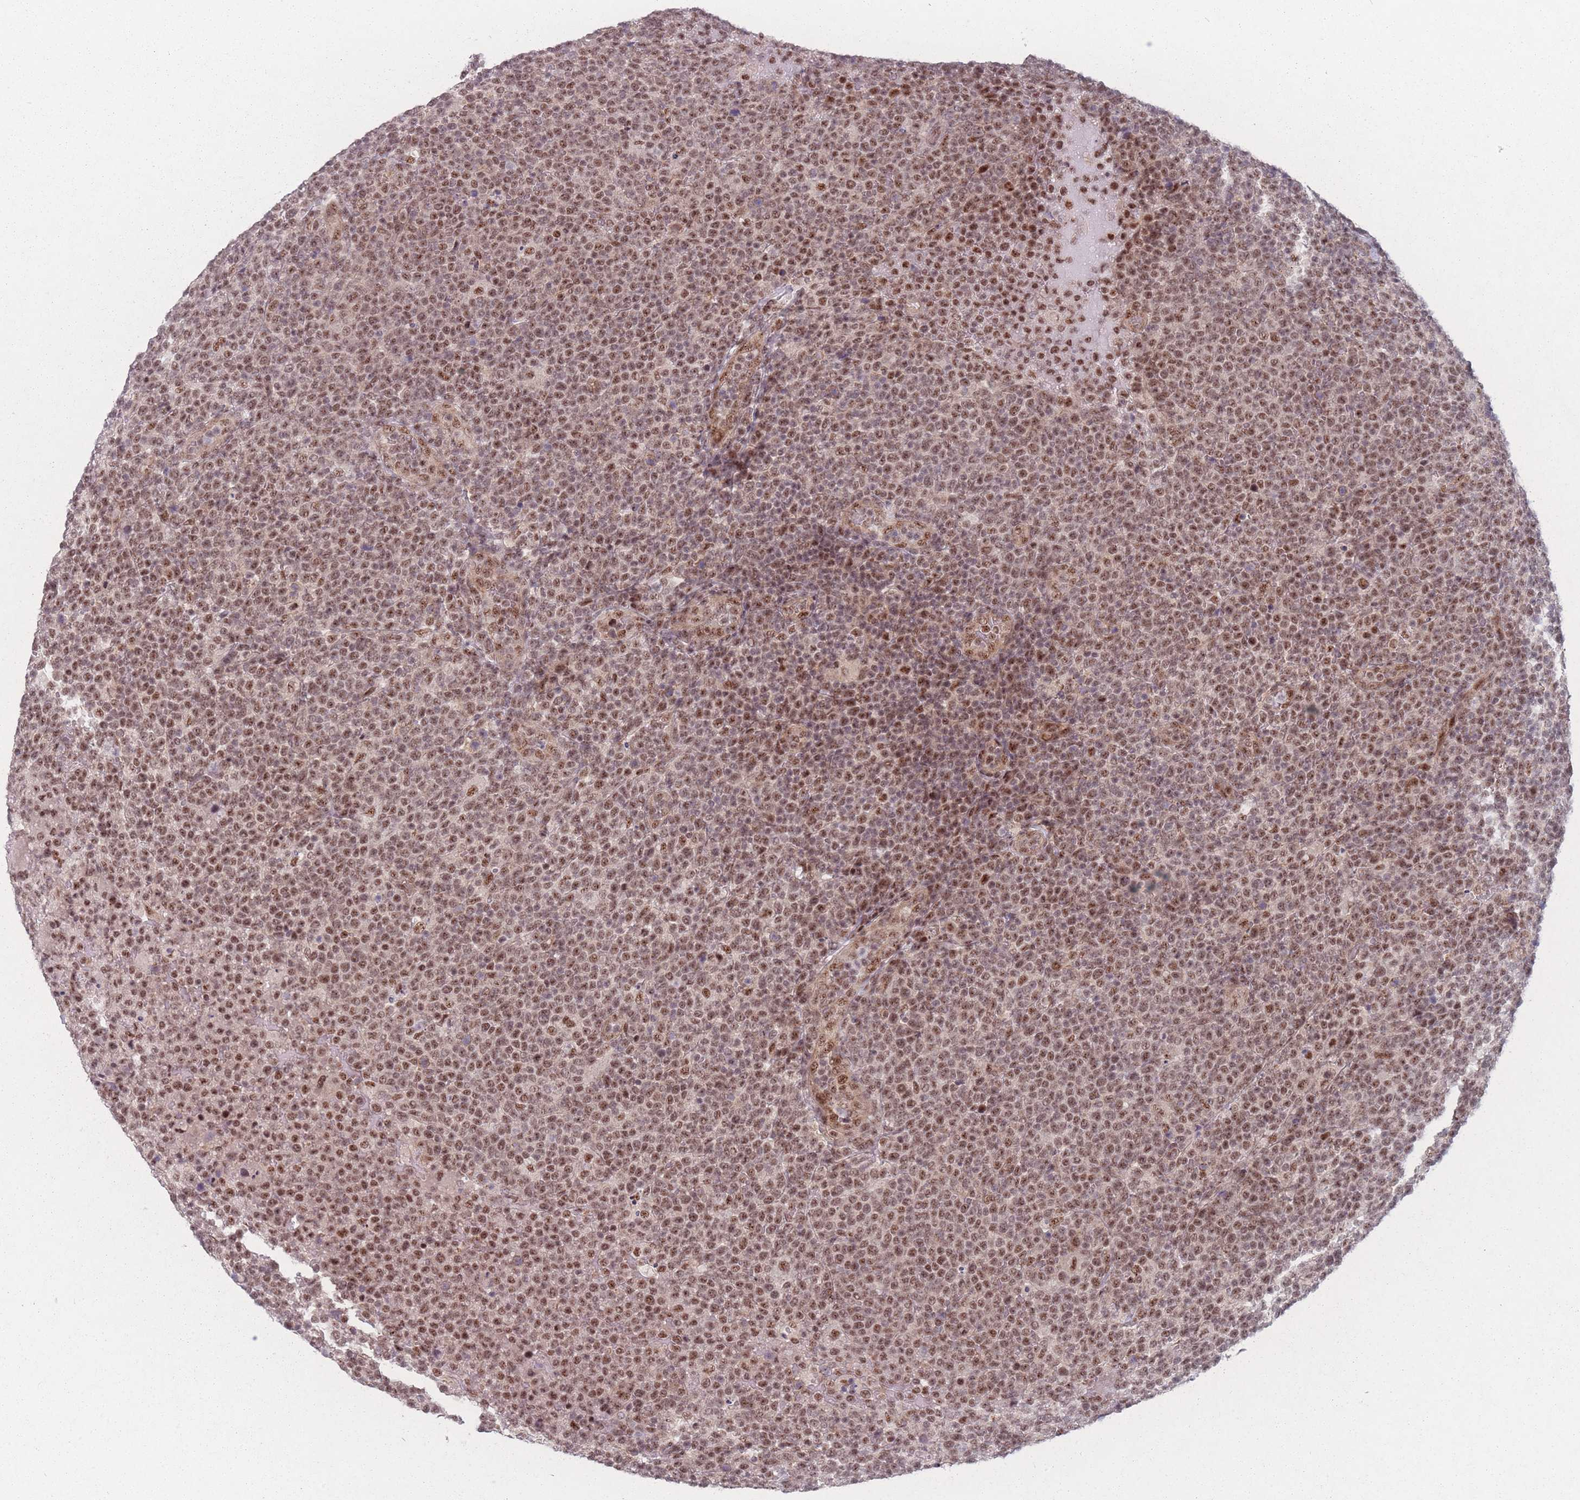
{"staining": {"intensity": "moderate", "quantity": ">75%", "location": "nuclear"}, "tissue": "lymphoma", "cell_type": "Tumor cells", "image_type": "cancer", "snomed": [{"axis": "morphology", "description": "Malignant lymphoma, non-Hodgkin's type, High grade"}, {"axis": "topography", "description": "Lymph node"}], "caption": "High-grade malignant lymphoma, non-Hodgkin's type stained for a protein reveals moderate nuclear positivity in tumor cells.", "gene": "ZC3H14", "patient": {"sex": "male", "age": 61}}